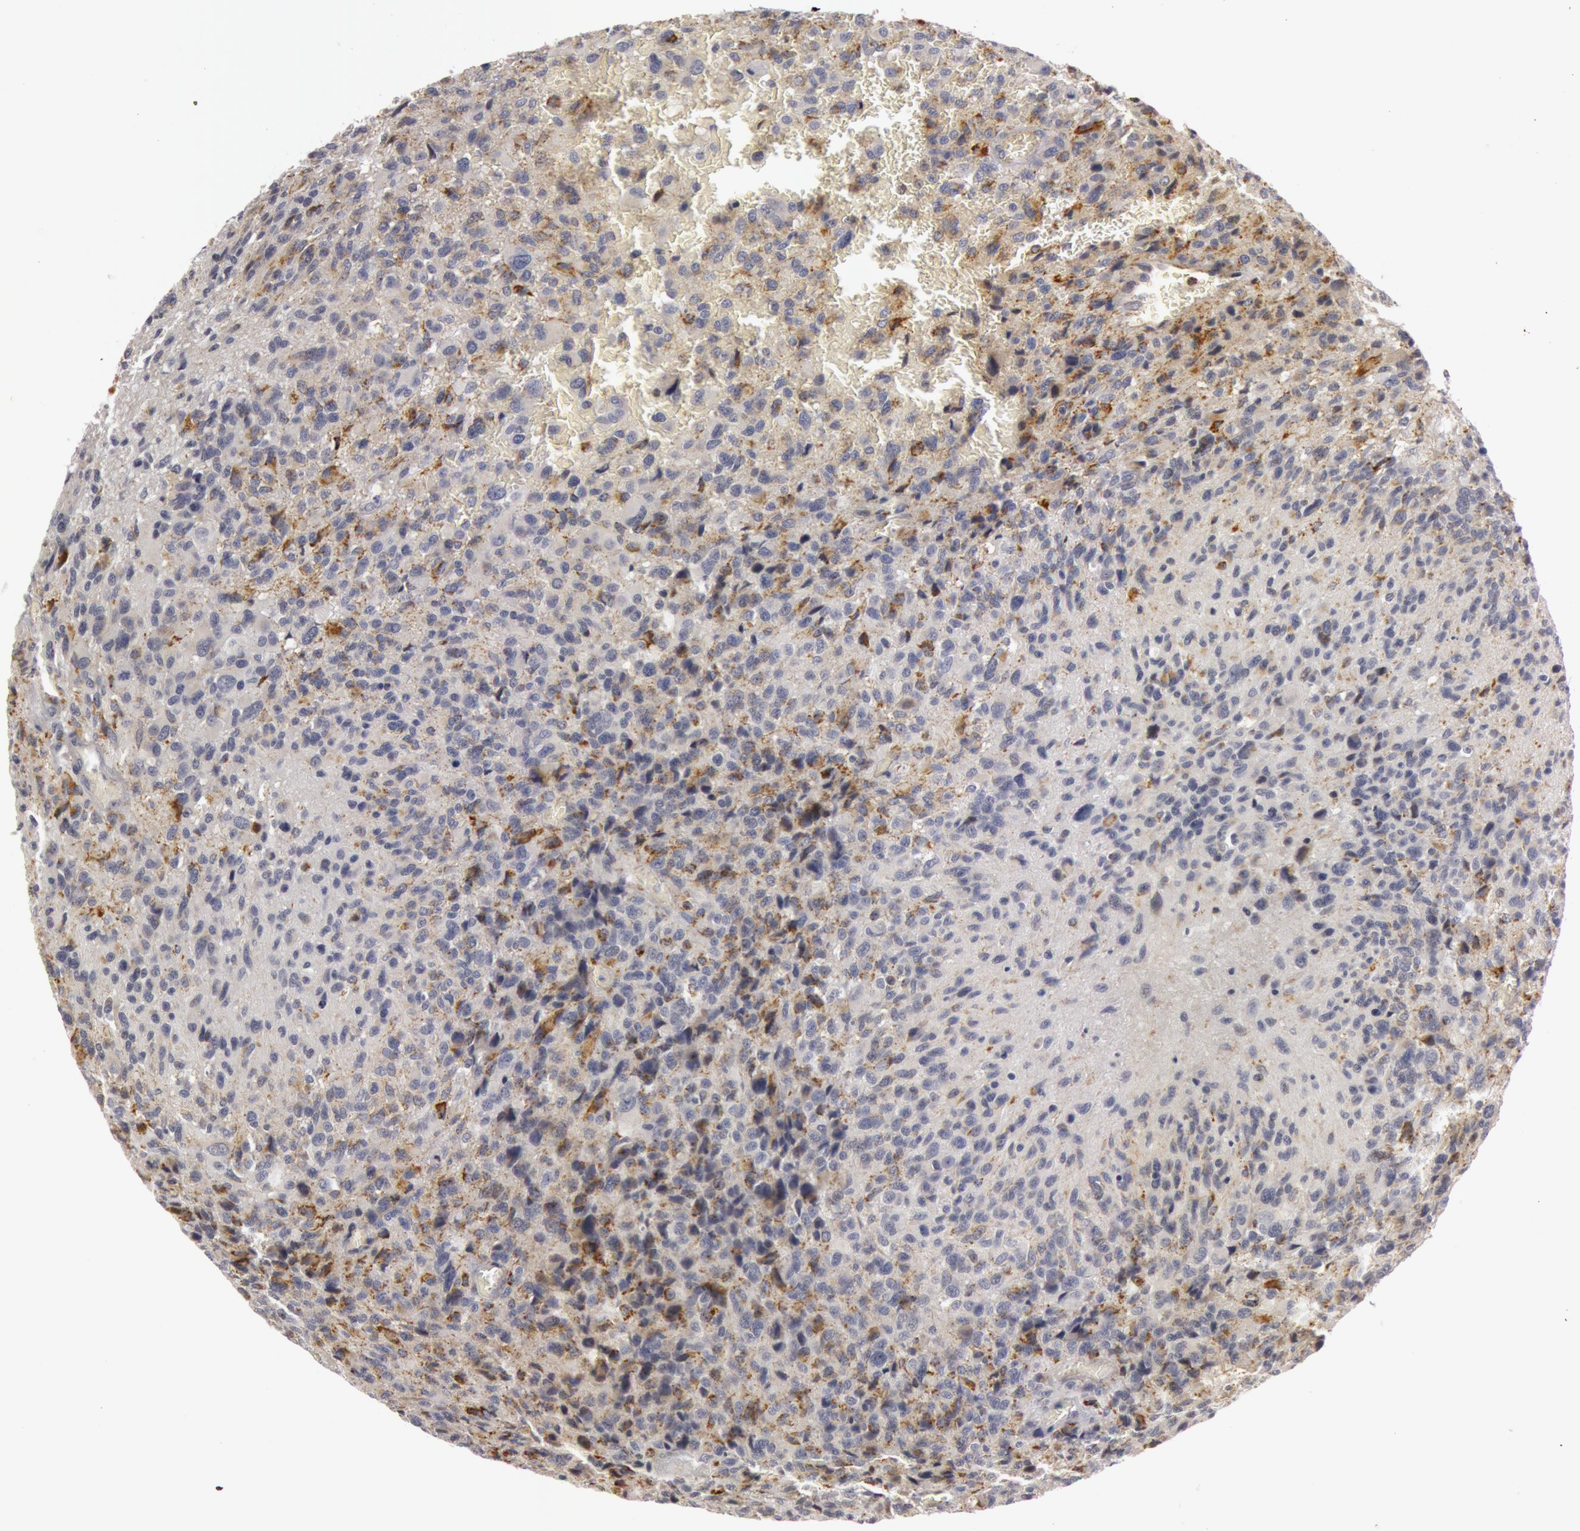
{"staining": {"intensity": "weak", "quantity": ">75%", "location": "cytoplasmic/membranous"}, "tissue": "glioma", "cell_type": "Tumor cells", "image_type": "cancer", "snomed": [{"axis": "morphology", "description": "Glioma, malignant, High grade"}, {"axis": "topography", "description": "Brain"}], "caption": "This is an image of immunohistochemistry (IHC) staining of glioma, which shows weak expression in the cytoplasmic/membranous of tumor cells.", "gene": "C7", "patient": {"sex": "male", "age": 69}}